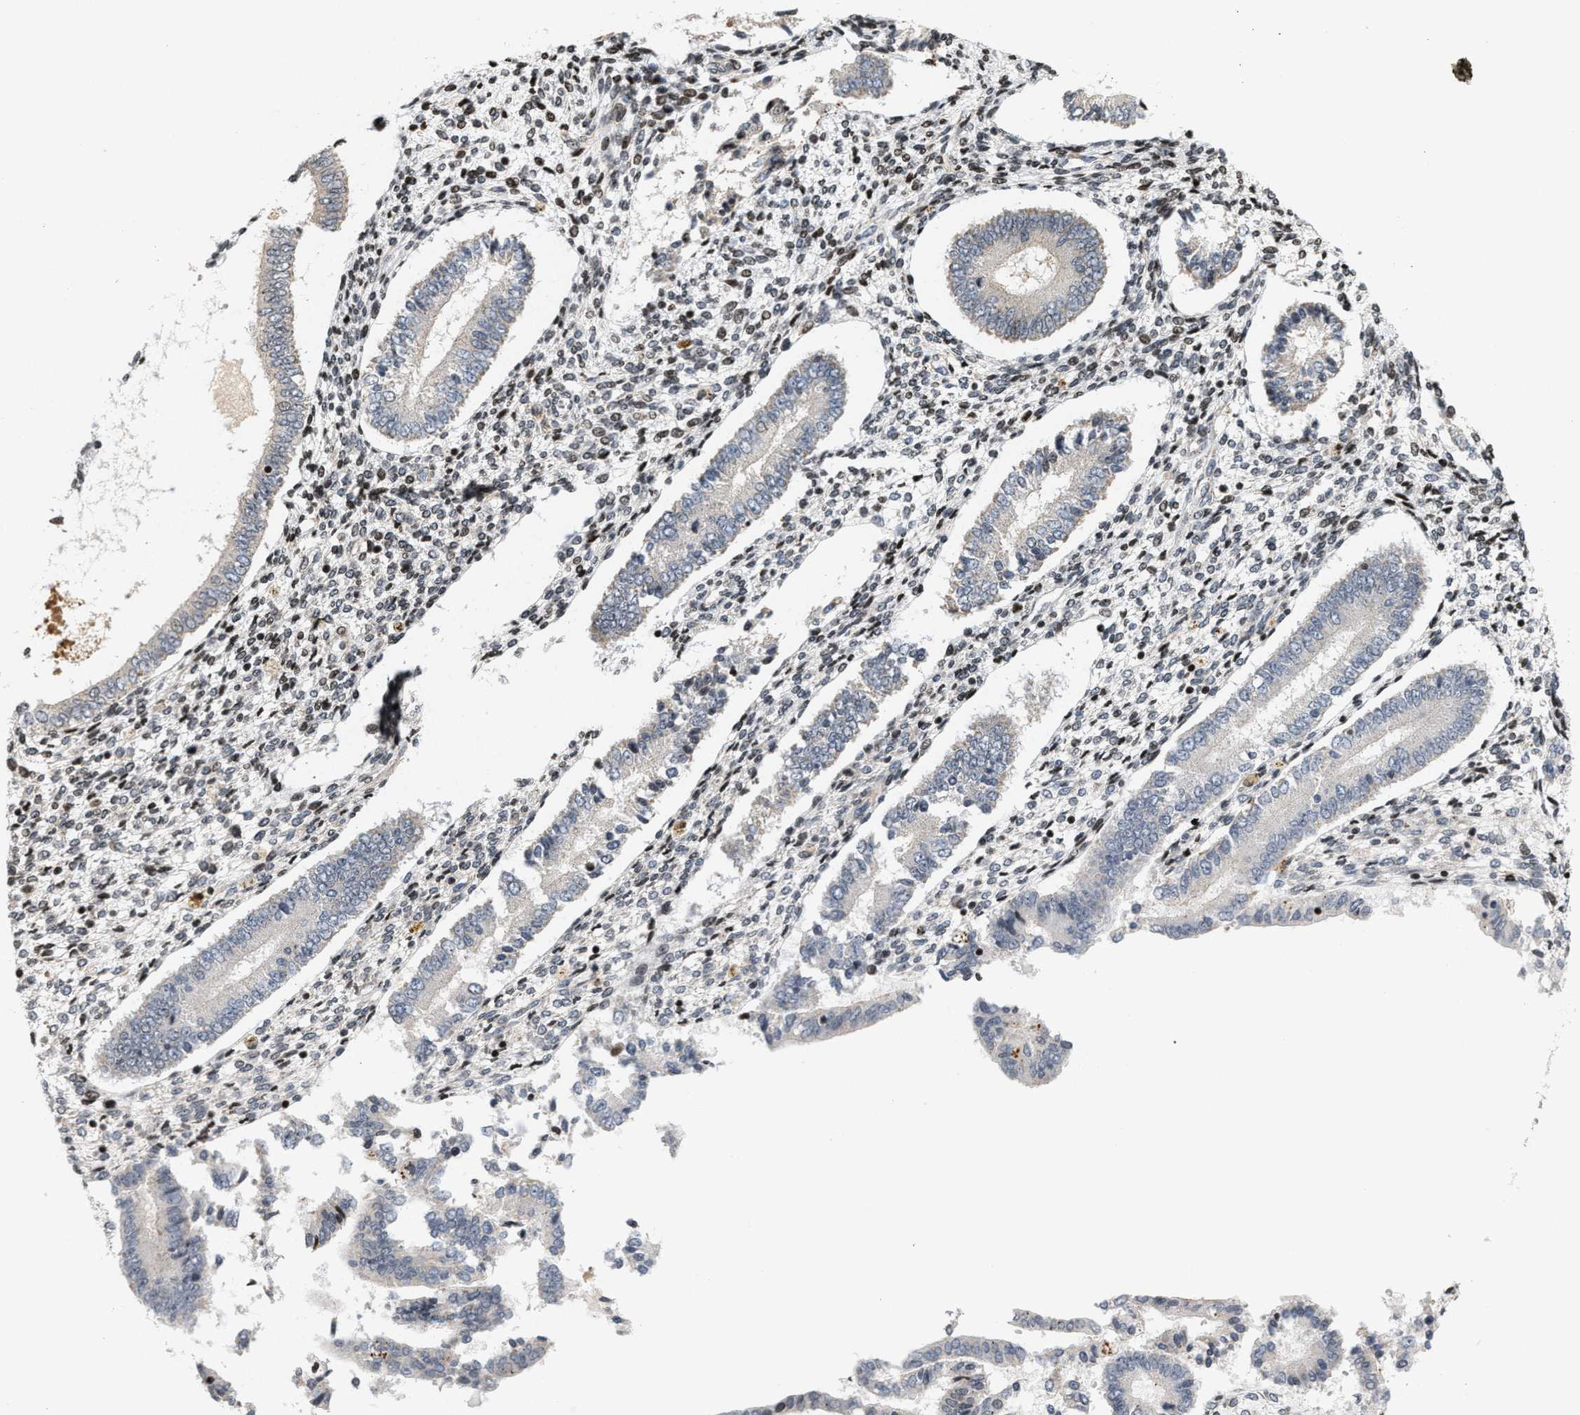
{"staining": {"intensity": "weak", "quantity": "25%-75%", "location": "cytoplasmic/membranous,nuclear"}, "tissue": "endometrium", "cell_type": "Cells in endometrial stroma", "image_type": "normal", "snomed": [{"axis": "morphology", "description": "Normal tissue, NOS"}, {"axis": "topography", "description": "Endometrium"}], "caption": "Cells in endometrial stroma exhibit weak cytoplasmic/membranous,nuclear positivity in about 25%-75% of cells in unremarkable endometrium. Ihc stains the protein of interest in brown and the nuclei are stained blue.", "gene": "PDZD2", "patient": {"sex": "female", "age": 42}}